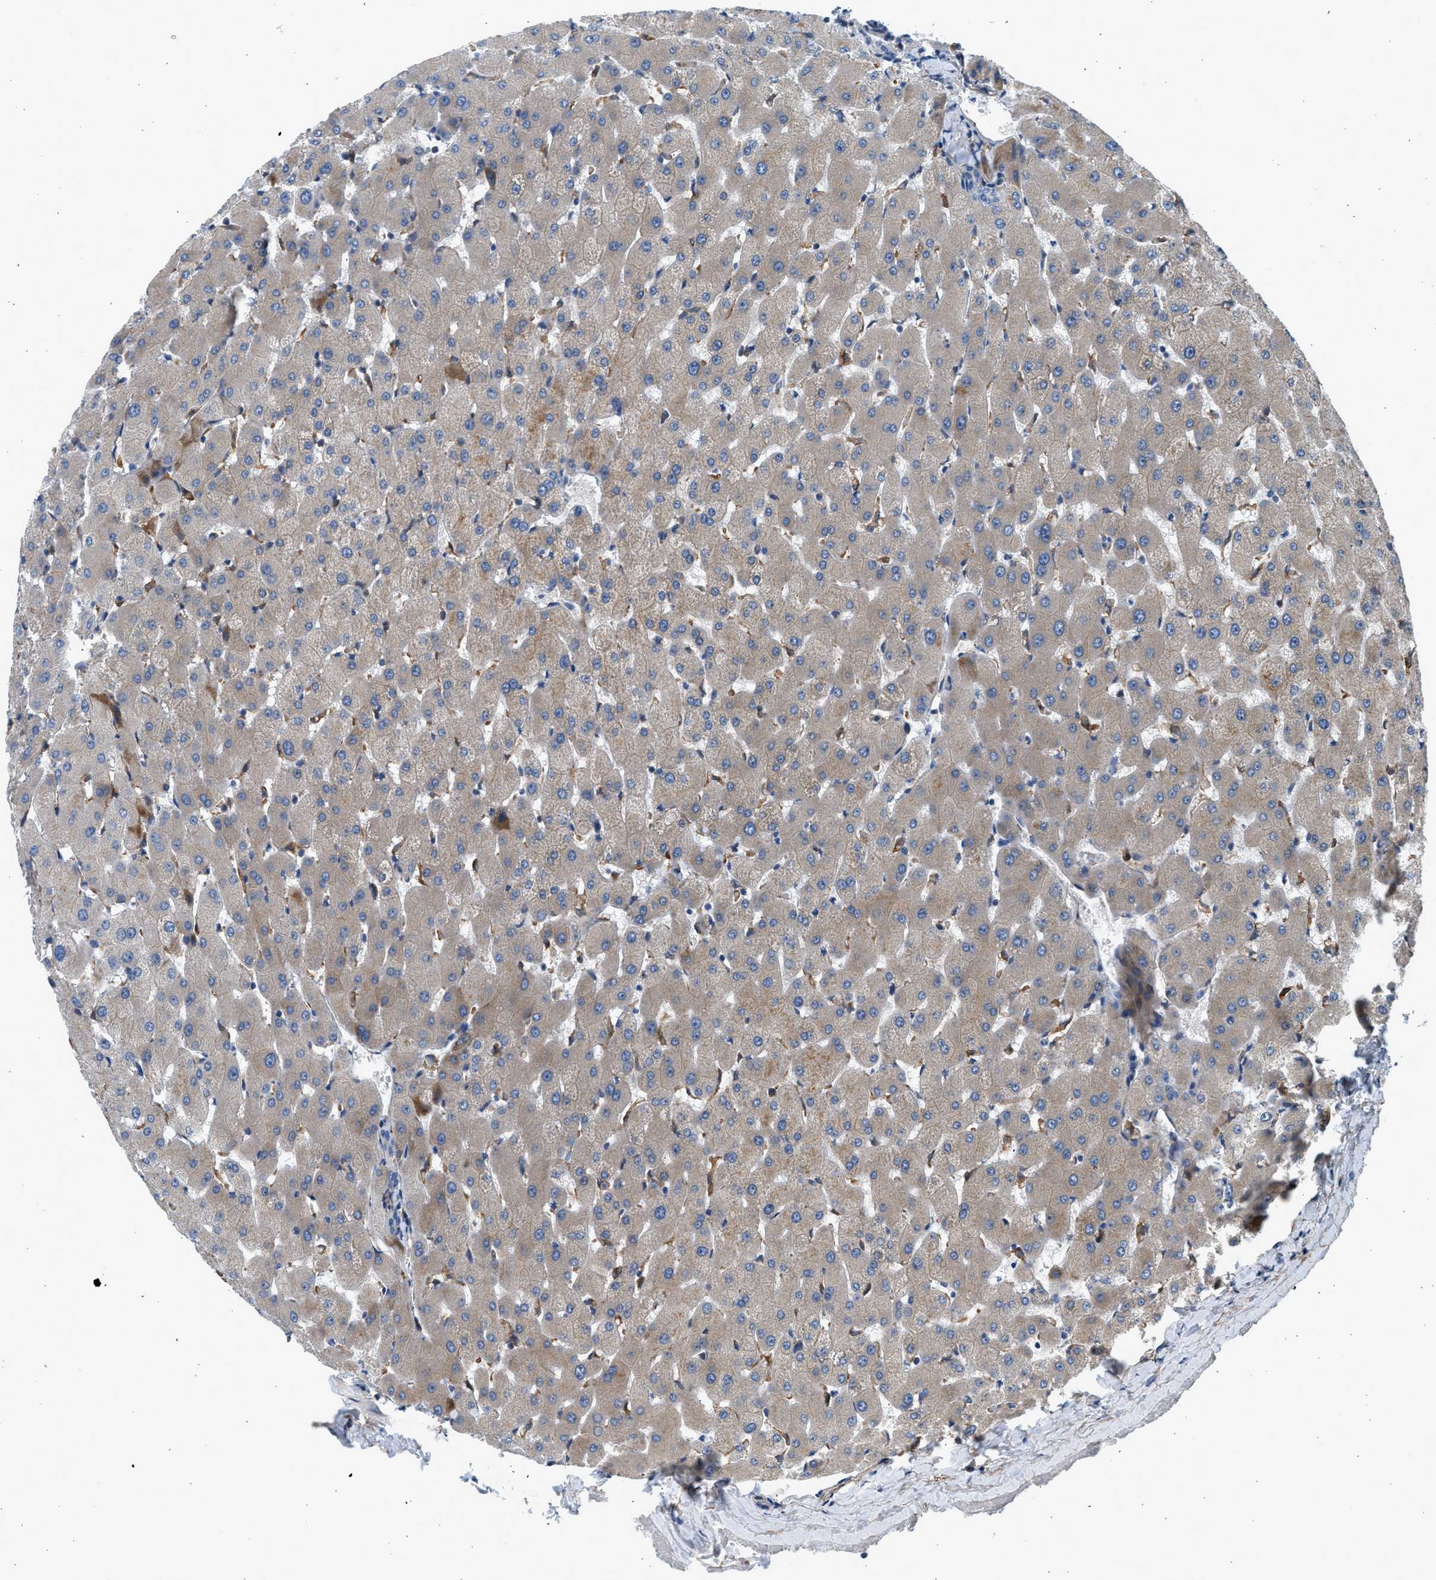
{"staining": {"intensity": "negative", "quantity": "none", "location": "none"}, "tissue": "liver", "cell_type": "Cholangiocytes", "image_type": "normal", "snomed": [{"axis": "morphology", "description": "Normal tissue, NOS"}, {"axis": "topography", "description": "Liver"}], "caption": "Cholangiocytes show no significant expression in unremarkable liver. (DAB (3,3'-diaminobenzidine) immunohistochemistry with hematoxylin counter stain).", "gene": "CNTN6", "patient": {"sex": "female", "age": 63}}